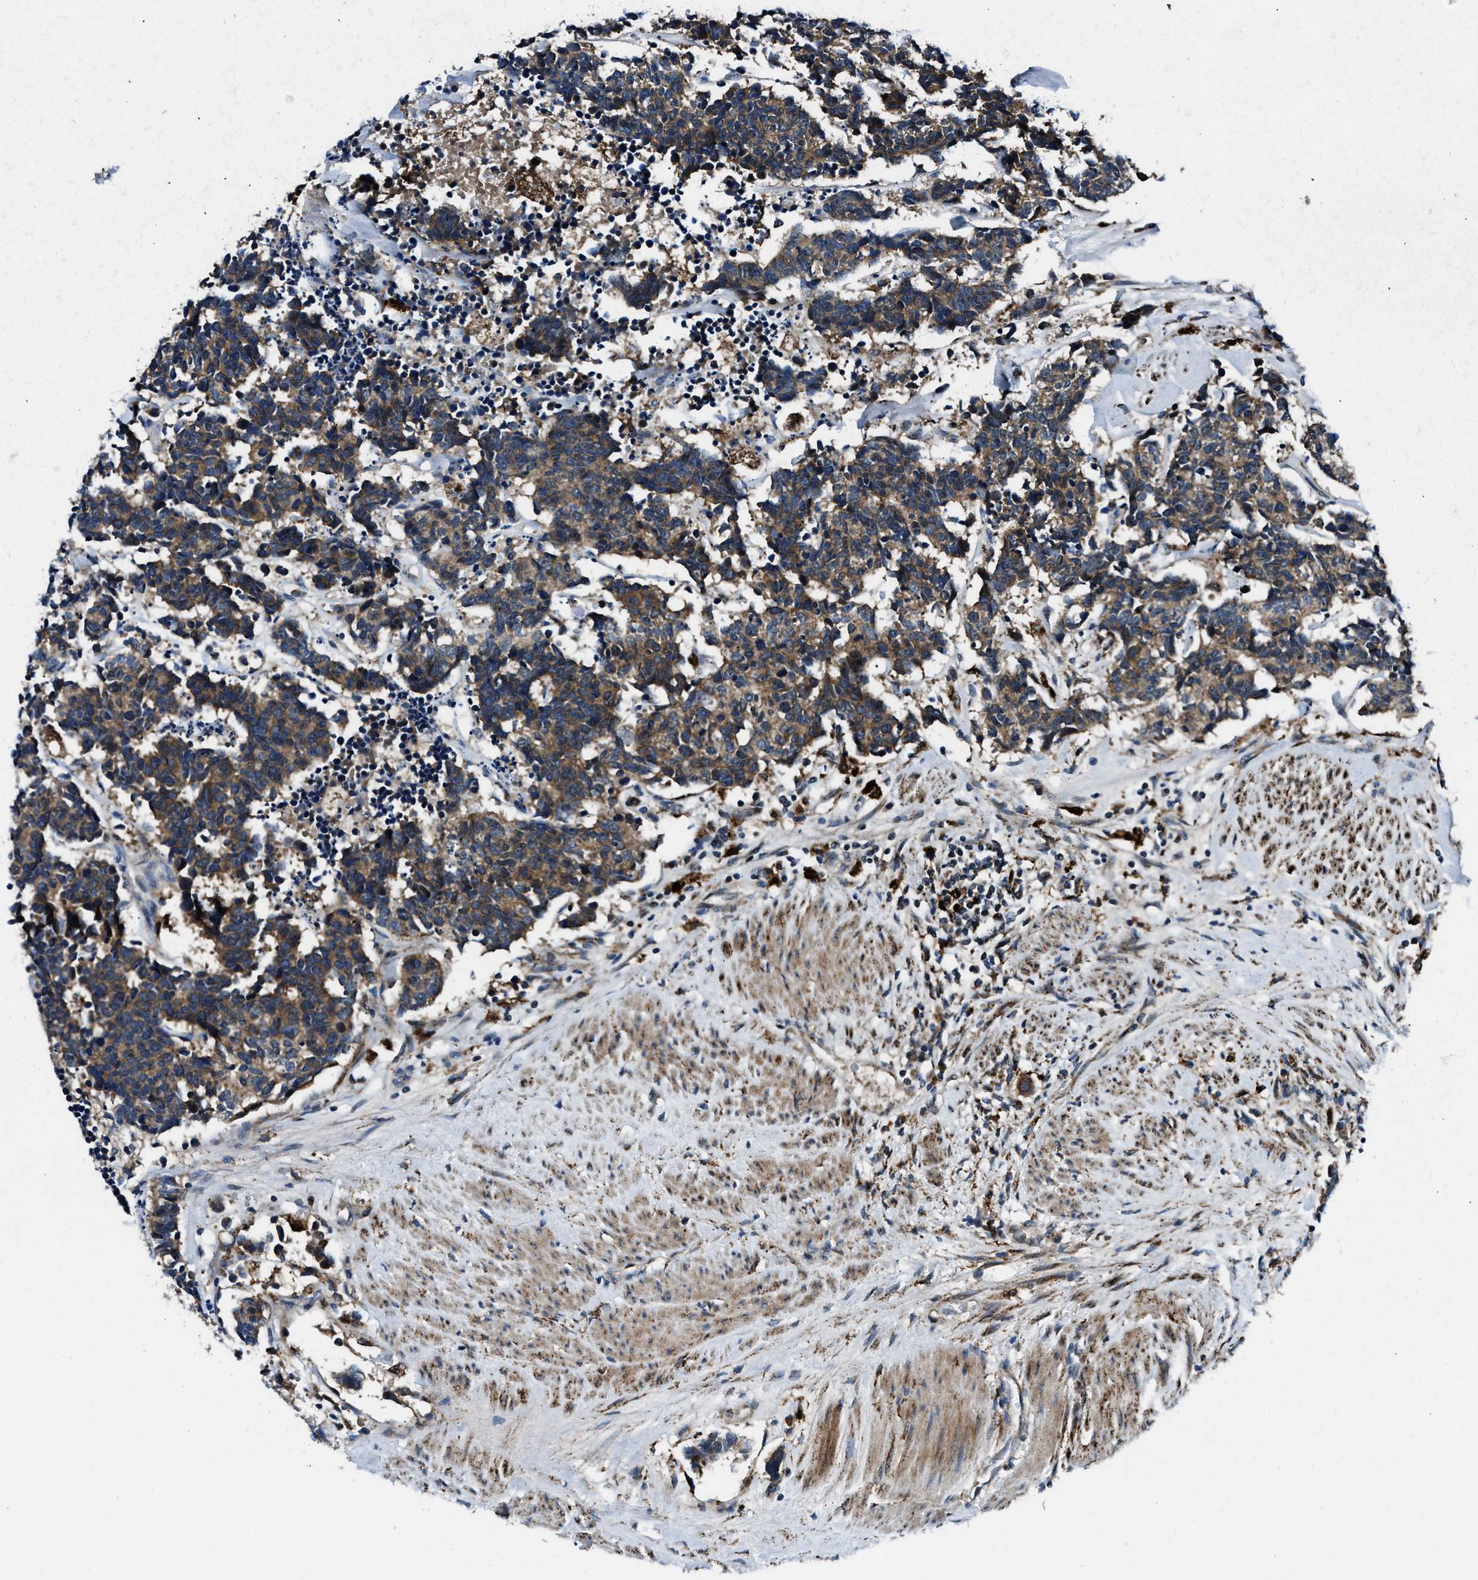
{"staining": {"intensity": "weak", "quantity": ">75%", "location": "cytoplasmic/membranous"}, "tissue": "carcinoid", "cell_type": "Tumor cells", "image_type": "cancer", "snomed": [{"axis": "morphology", "description": "Carcinoma, NOS"}, {"axis": "morphology", "description": "Carcinoid, malignant, NOS"}, {"axis": "topography", "description": "Urinary bladder"}], "caption": "Carcinoma stained with a brown dye displays weak cytoplasmic/membranous positive staining in about >75% of tumor cells.", "gene": "FAM221A", "patient": {"sex": "male", "age": 57}}